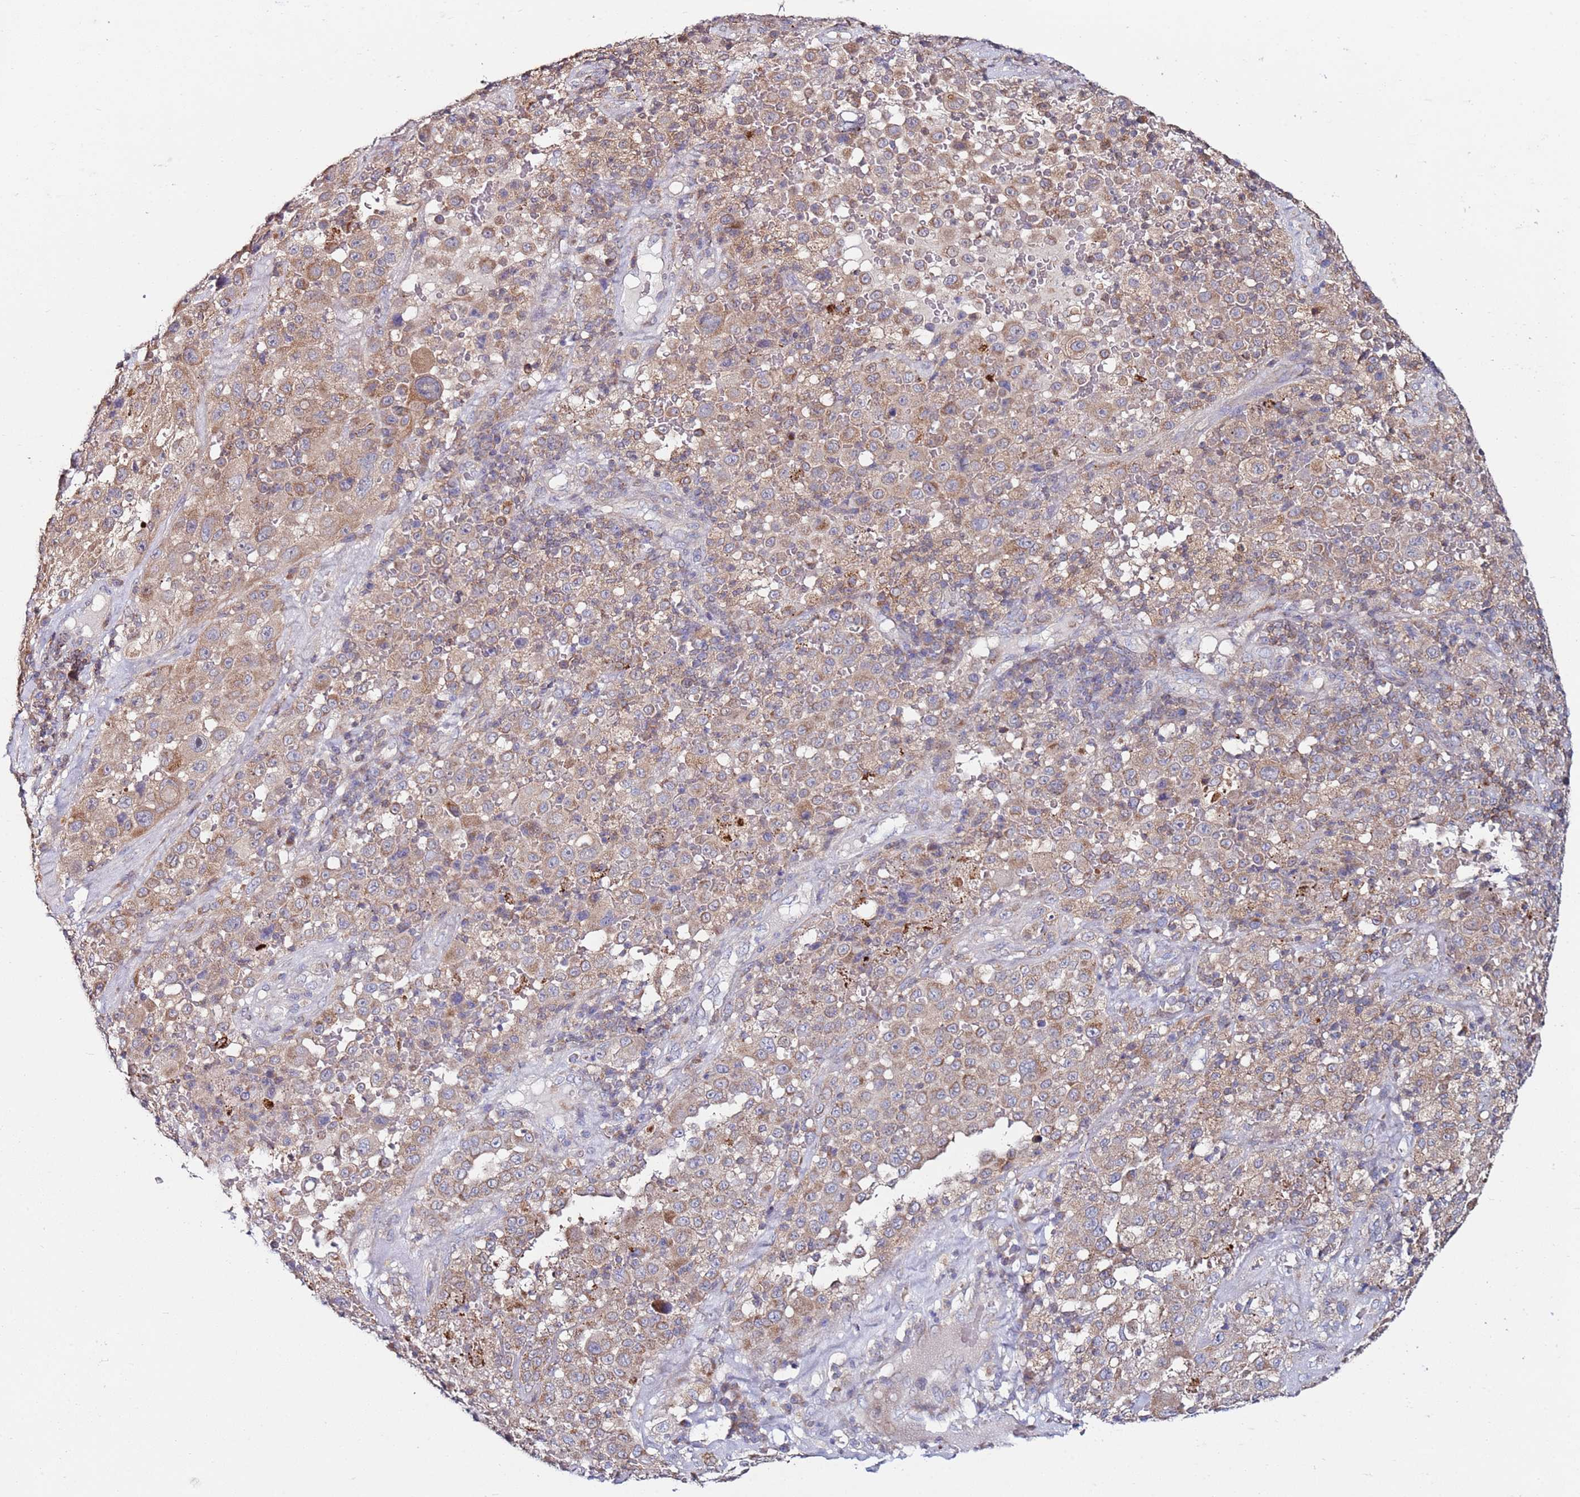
{"staining": {"intensity": "moderate", "quantity": "25%-75%", "location": "cytoplasmic/membranous"}, "tissue": "melanoma", "cell_type": "Tumor cells", "image_type": "cancer", "snomed": [{"axis": "morphology", "description": "Malignant melanoma, Metastatic site"}, {"axis": "topography", "description": "Lymph node"}], "caption": "An immunohistochemistry micrograph of tumor tissue is shown. Protein staining in brown shows moderate cytoplasmic/membranous positivity in malignant melanoma (metastatic site) within tumor cells.", "gene": "CNOT9", "patient": {"sex": "male", "age": 62}}